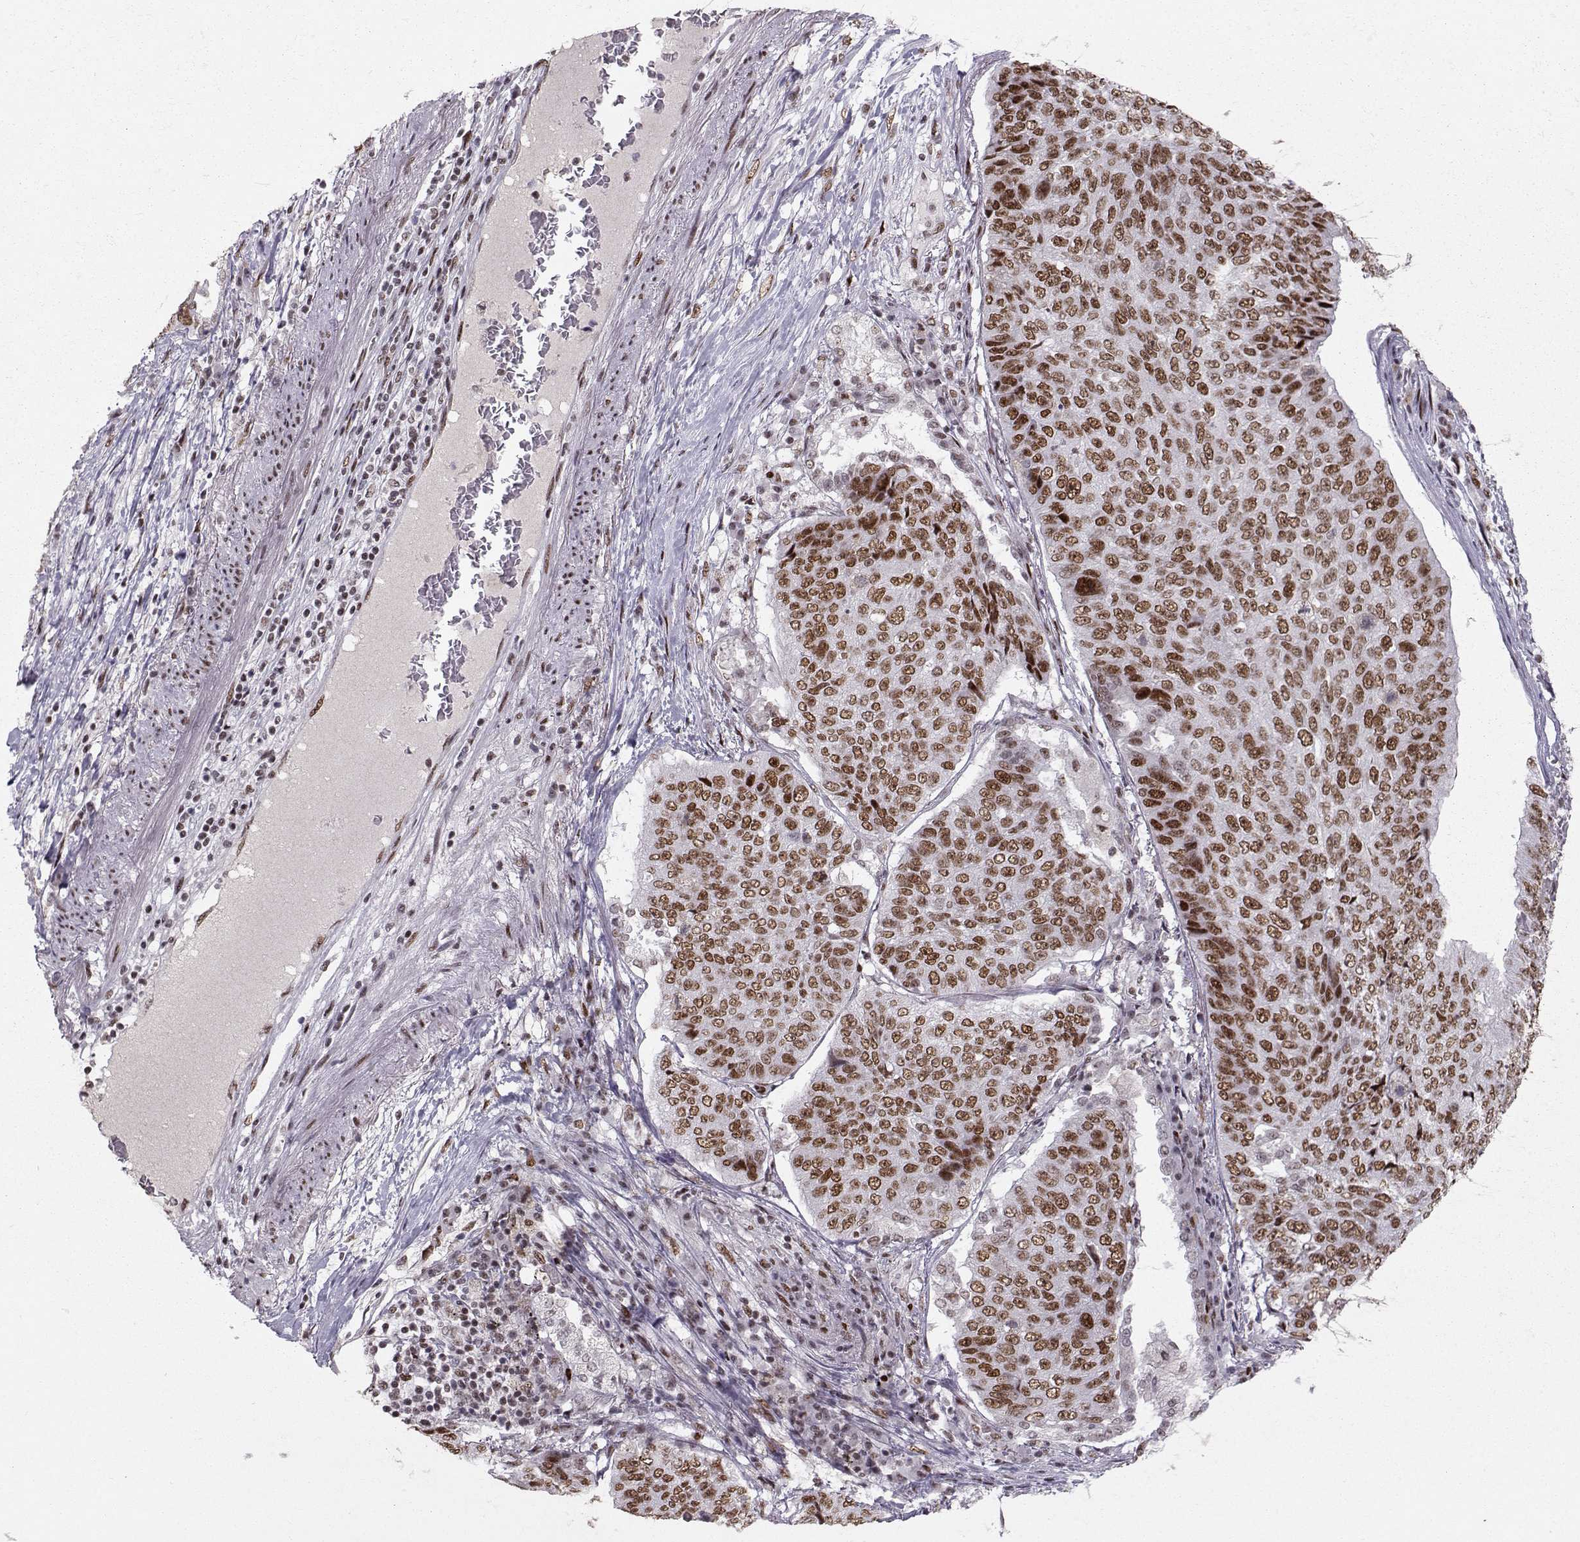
{"staining": {"intensity": "strong", "quantity": ">75%", "location": "nuclear"}, "tissue": "lung cancer", "cell_type": "Tumor cells", "image_type": "cancer", "snomed": [{"axis": "morphology", "description": "Normal tissue, NOS"}, {"axis": "morphology", "description": "Squamous cell carcinoma, NOS"}, {"axis": "topography", "description": "Bronchus"}, {"axis": "topography", "description": "Lung"}], "caption": "Lung cancer stained with DAB (3,3'-diaminobenzidine) IHC displays high levels of strong nuclear expression in about >75% of tumor cells. Ihc stains the protein in brown and the nuclei are stained blue.", "gene": "SNAPC2", "patient": {"sex": "male", "age": 64}}